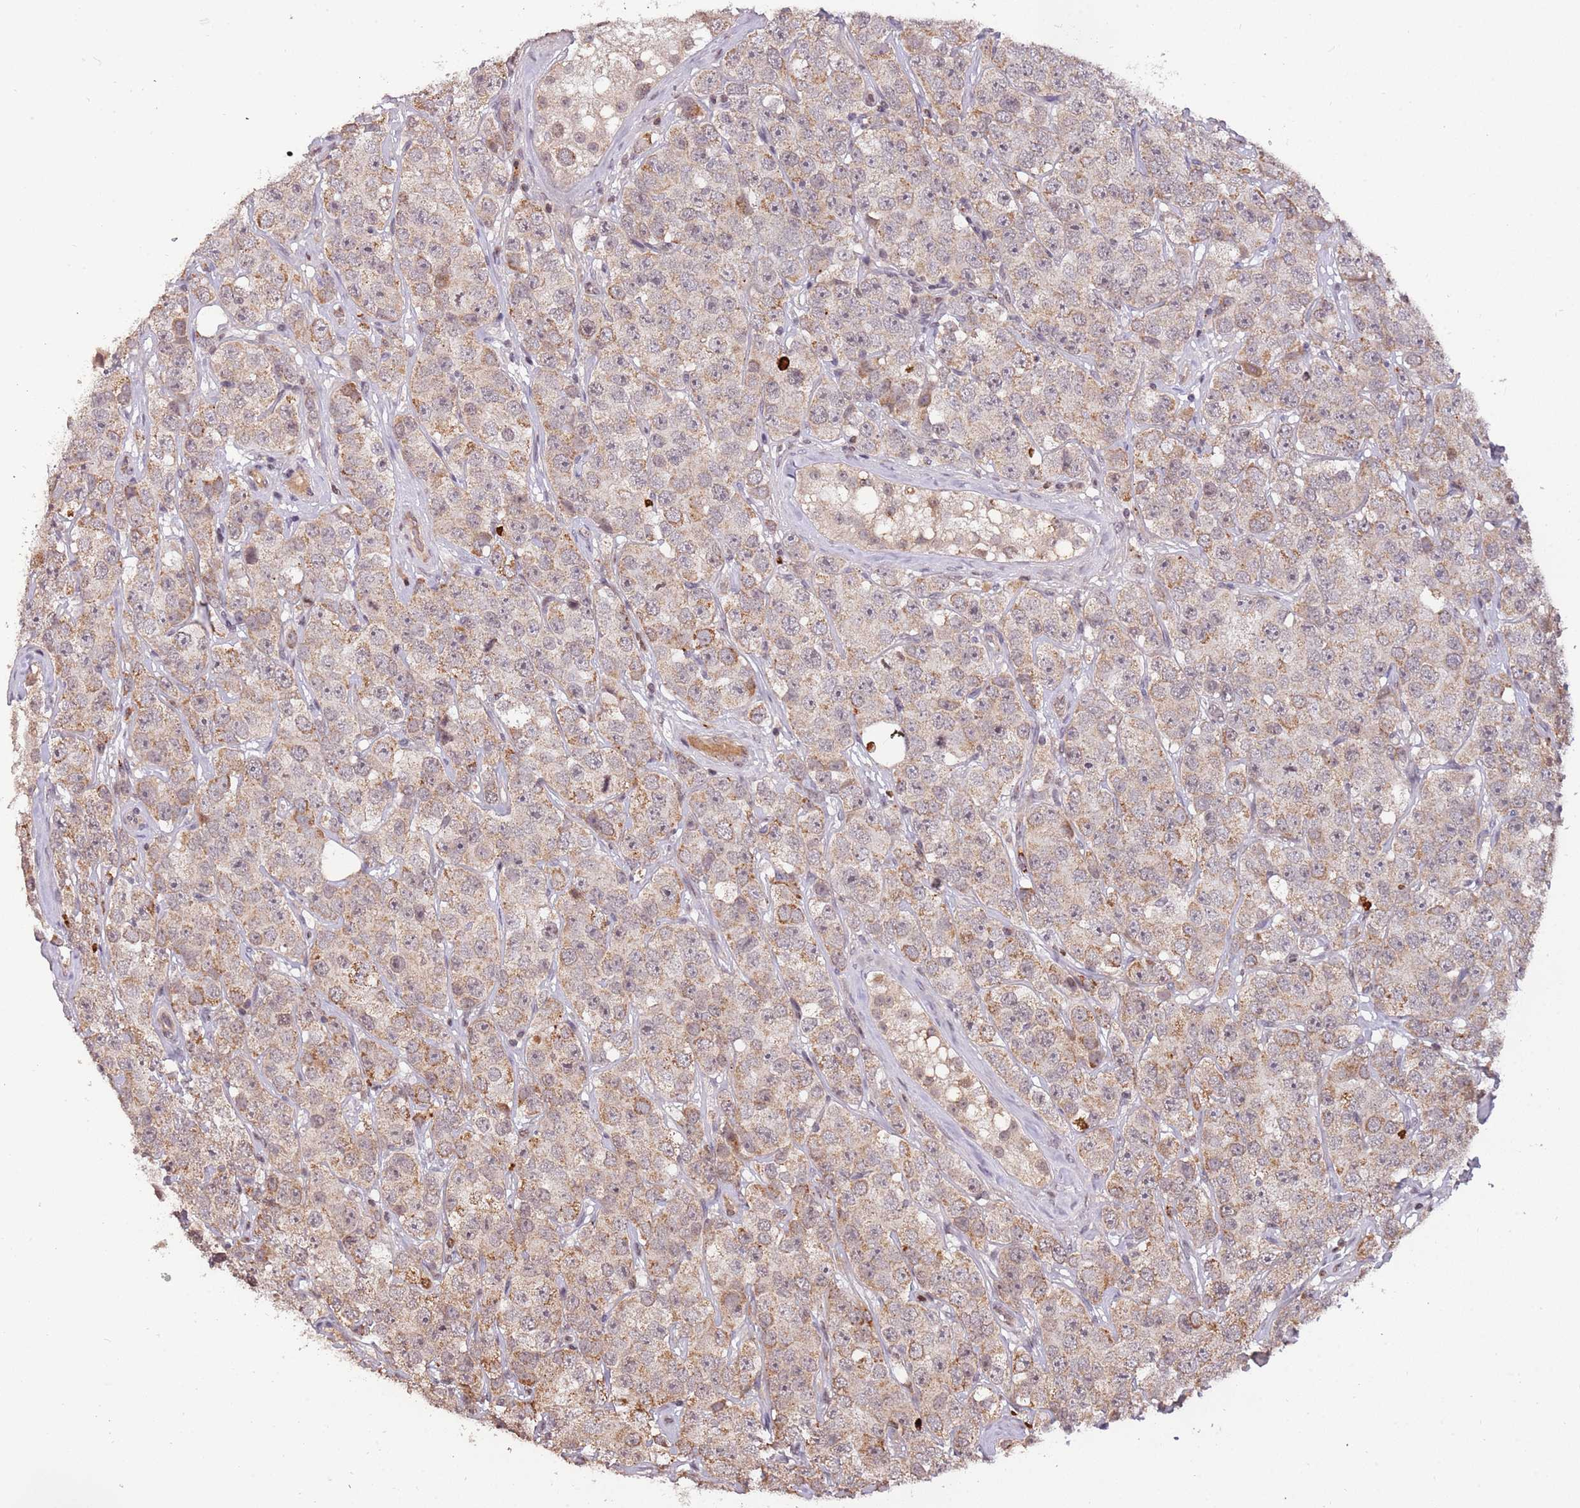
{"staining": {"intensity": "moderate", "quantity": "<25%", "location": "cytoplasmic/membranous"}, "tissue": "testis cancer", "cell_type": "Tumor cells", "image_type": "cancer", "snomed": [{"axis": "morphology", "description": "Seminoma, NOS"}, {"axis": "topography", "description": "Testis"}], "caption": "Seminoma (testis) was stained to show a protein in brown. There is low levels of moderate cytoplasmic/membranous expression in approximately <25% of tumor cells.", "gene": "SAMSN1", "patient": {"sex": "male", "age": 28}}